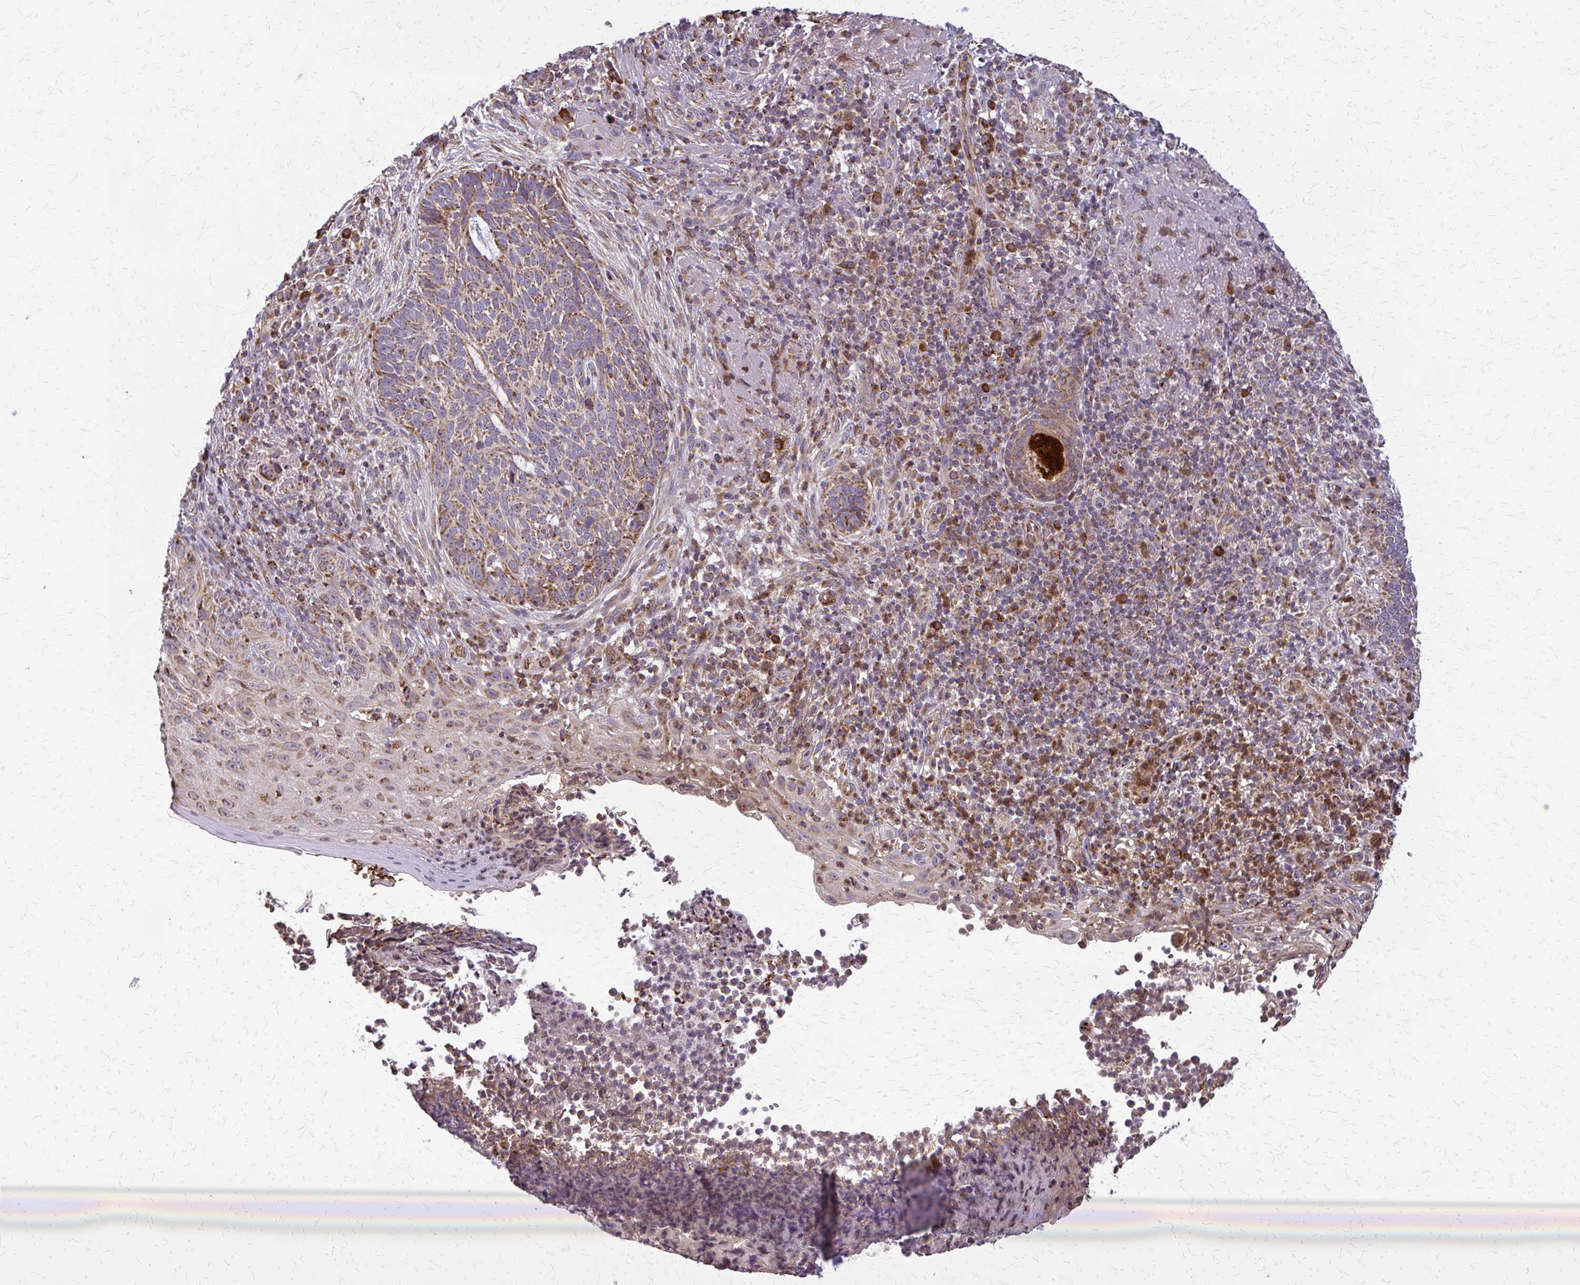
{"staining": {"intensity": "moderate", "quantity": ">75%", "location": "cytoplasmic/membranous"}, "tissue": "skin cancer", "cell_type": "Tumor cells", "image_type": "cancer", "snomed": [{"axis": "morphology", "description": "Basal cell carcinoma"}, {"axis": "topography", "description": "Skin"}, {"axis": "topography", "description": "Skin of face"}], "caption": "Skin cancer stained with DAB (3,3'-diaminobenzidine) immunohistochemistry (IHC) reveals medium levels of moderate cytoplasmic/membranous expression in approximately >75% of tumor cells. Immunohistochemistry stains the protein of interest in brown and the nuclei are stained blue.", "gene": "MCCC1", "patient": {"sex": "female", "age": 95}}